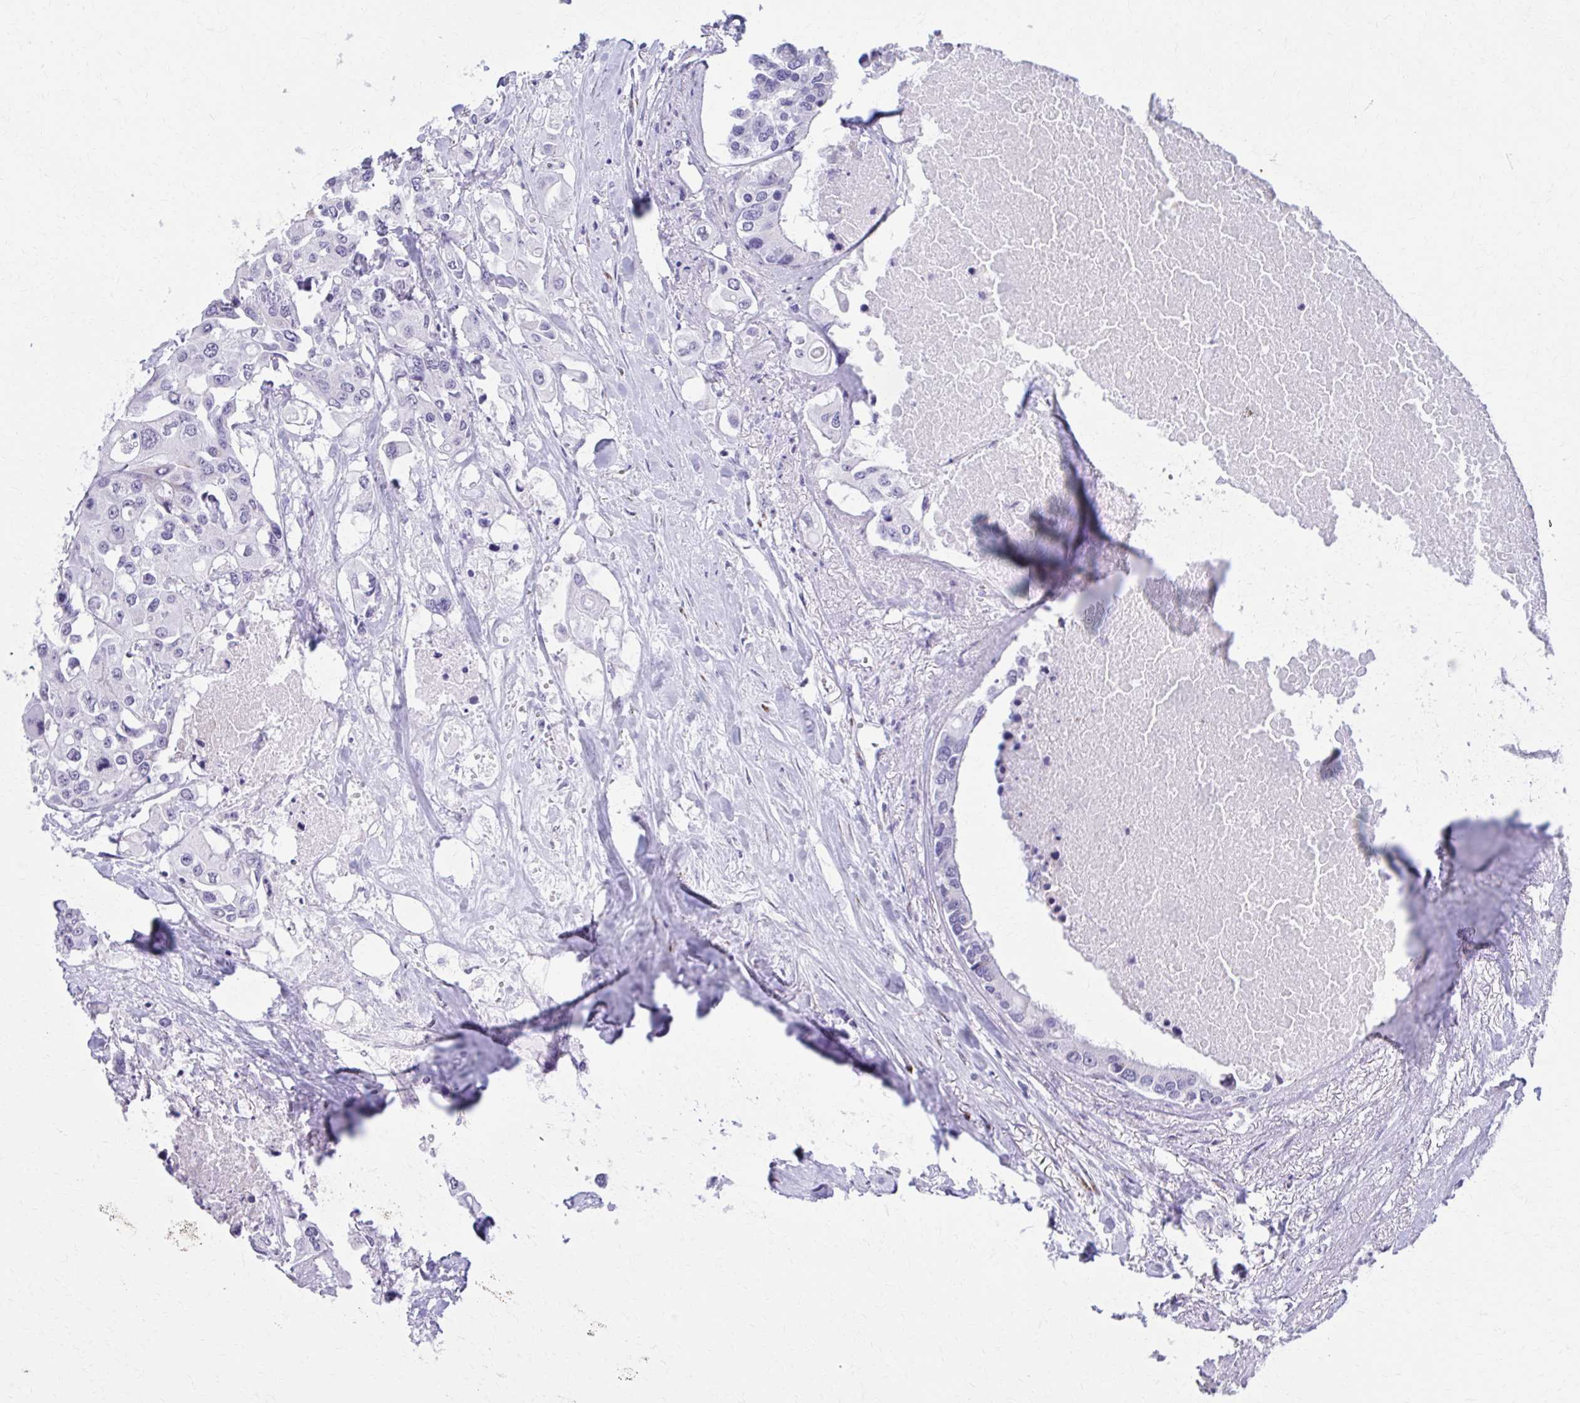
{"staining": {"intensity": "negative", "quantity": "none", "location": "none"}, "tissue": "colorectal cancer", "cell_type": "Tumor cells", "image_type": "cancer", "snomed": [{"axis": "morphology", "description": "Adenocarcinoma, NOS"}, {"axis": "topography", "description": "Colon"}], "caption": "Adenocarcinoma (colorectal) was stained to show a protein in brown. There is no significant positivity in tumor cells.", "gene": "ZNF682", "patient": {"sex": "male", "age": 77}}